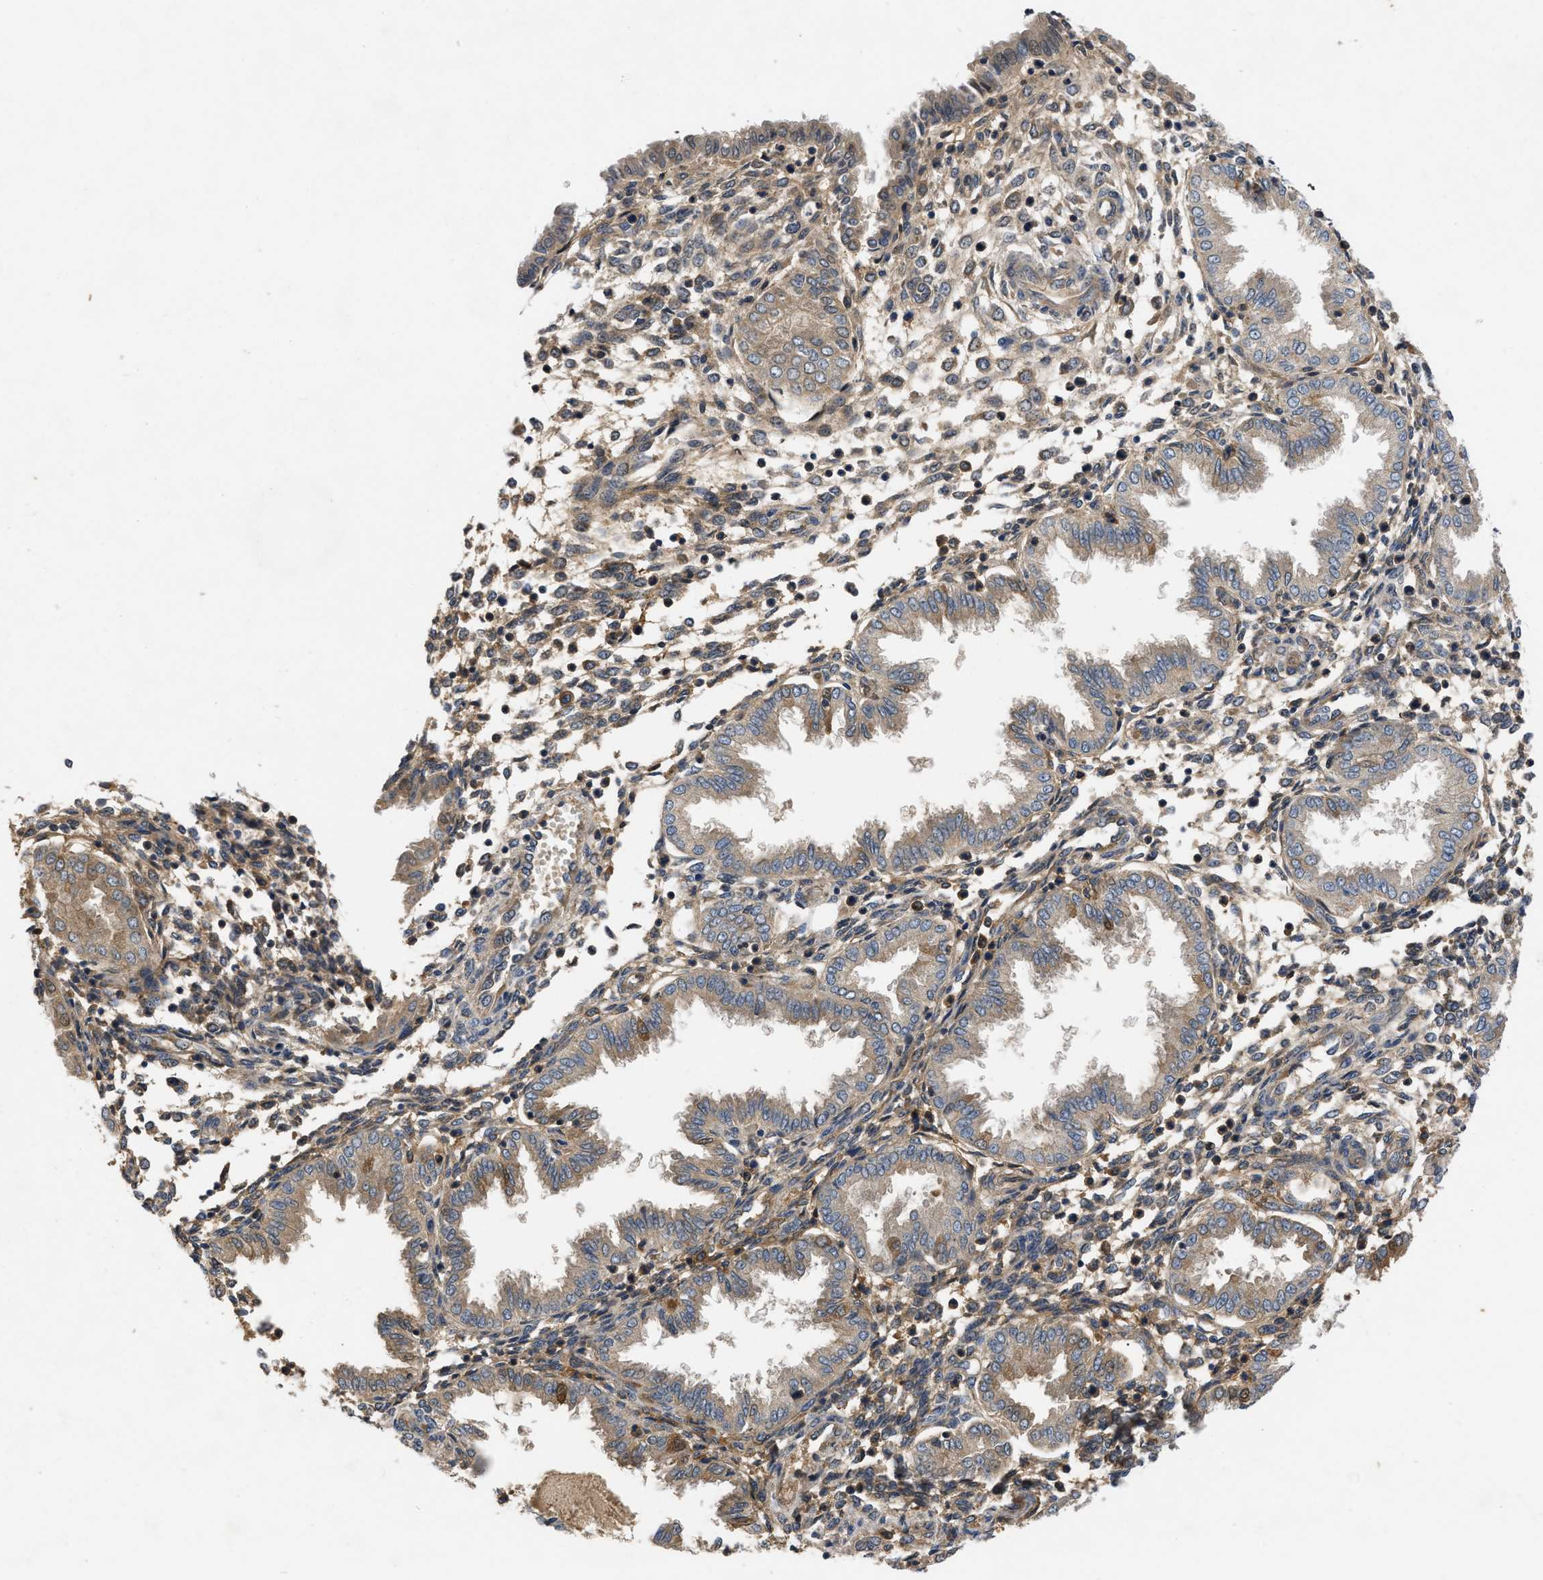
{"staining": {"intensity": "moderate", "quantity": ">75%", "location": "cytoplasmic/membranous"}, "tissue": "endometrium", "cell_type": "Cells in endometrial stroma", "image_type": "normal", "snomed": [{"axis": "morphology", "description": "Normal tissue, NOS"}, {"axis": "topography", "description": "Endometrium"}], "caption": "Immunohistochemical staining of benign endometrium reveals >75% levels of moderate cytoplasmic/membranous protein staining in approximately >75% of cells in endometrial stroma. The staining was performed using DAB, with brown indicating positive protein expression. Nuclei are stained blue with hematoxylin.", "gene": "VPS4A", "patient": {"sex": "female", "age": 33}}